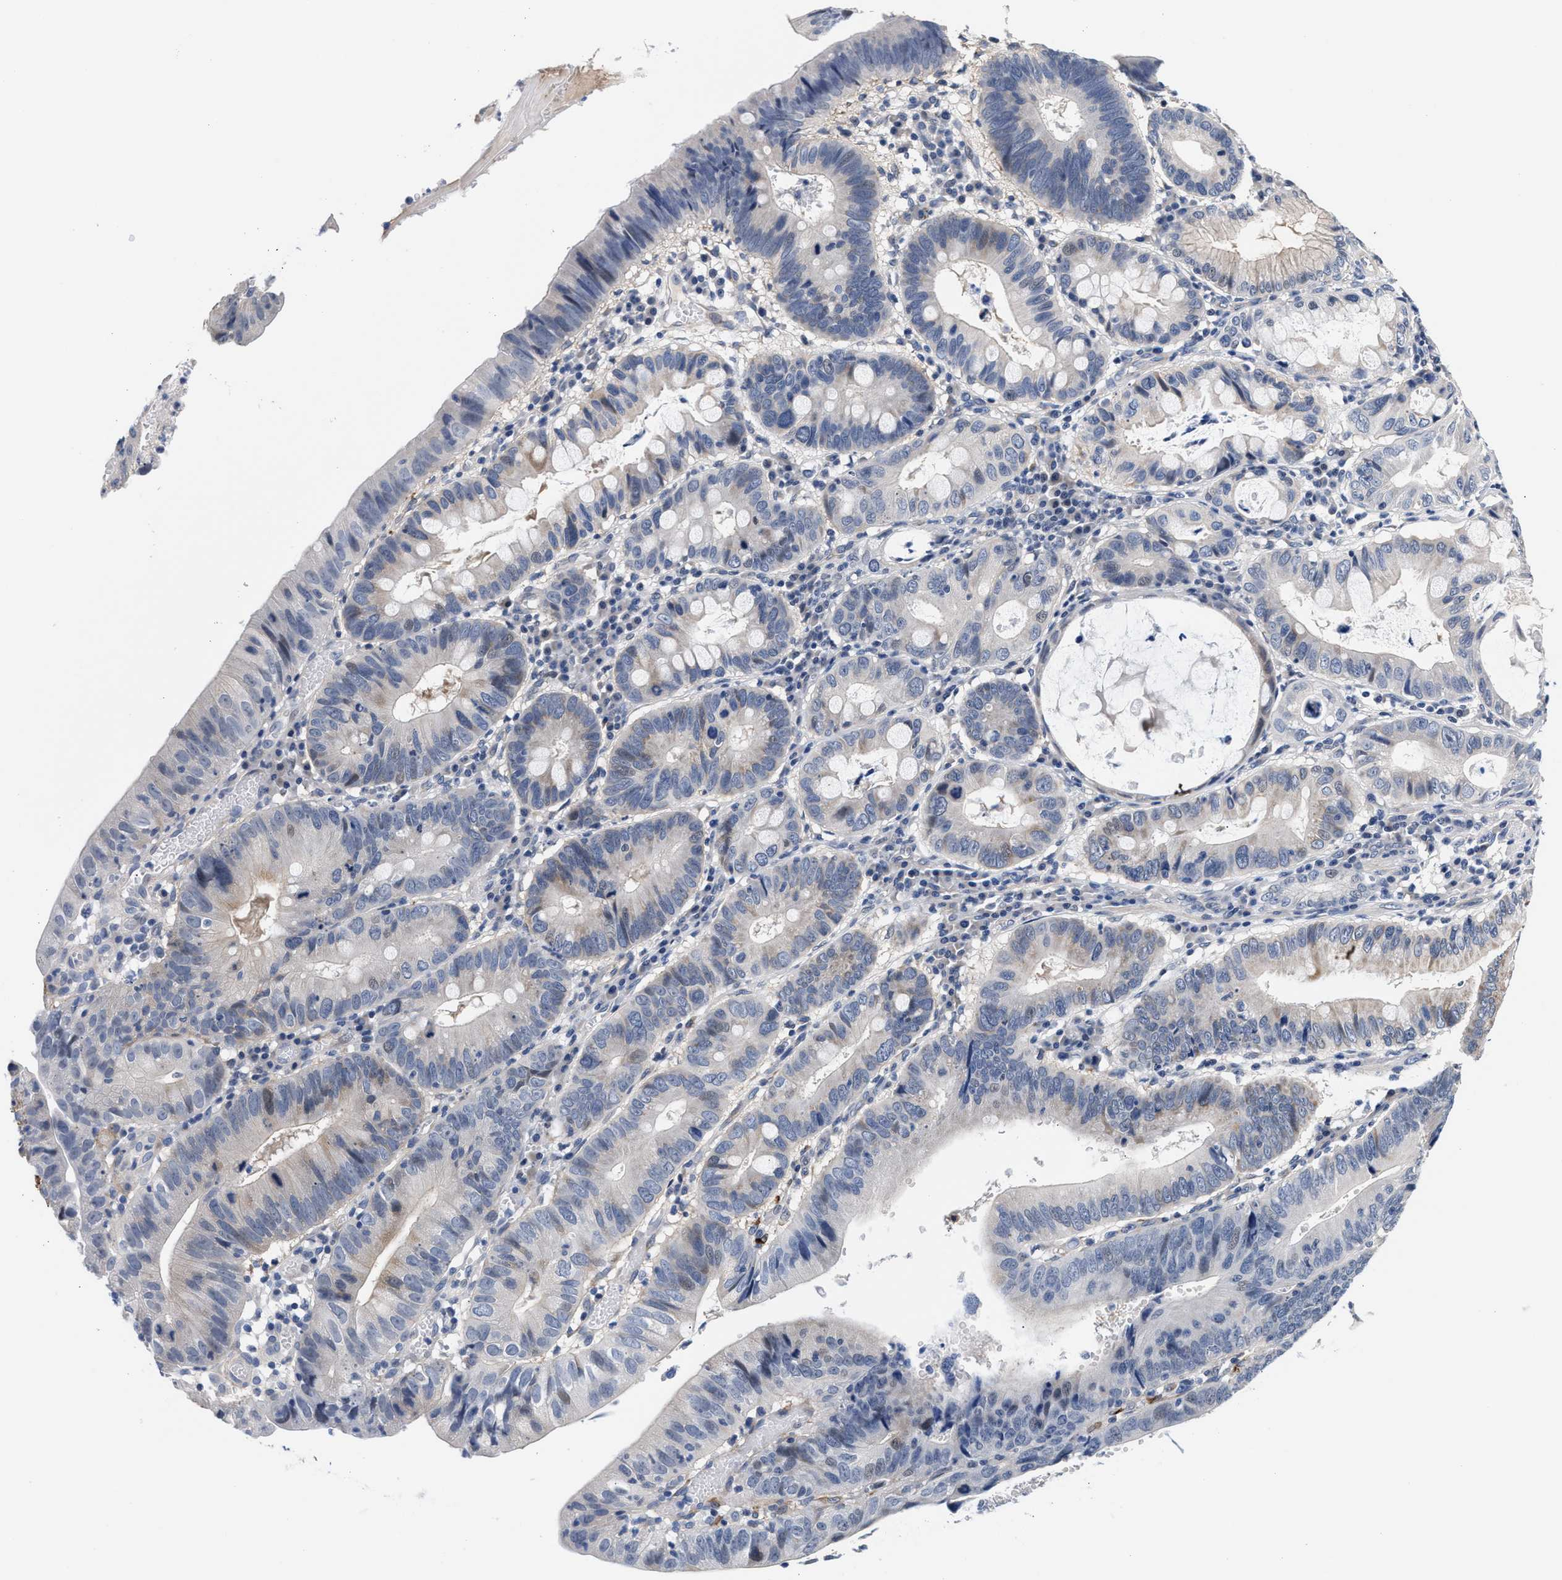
{"staining": {"intensity": "negative", "quantity": "none", "location": "none"}, "tissue": "stomach cancer", "cell_type": "Tumor cells", "image_type": "cancer", "snomed": [{"axis": "morphology", "description": "Adenocarcinoma, NOS"}, {"axis": "topography", "description": "Stomach"}], "caption": "IHC photomicrograph of stomach adenocarcinoma stained for a protein (brown), which shows no staining in tumor cells. Brightfield microscopy of immunohistochemistry (IHC) stained with DAB (3,3'-diaminobenzidine) (brown) and hematoxylin (blue), captured at high magnification.", "gene": "ACTL7B", "patient": {"sex": "male", "age": 59}}